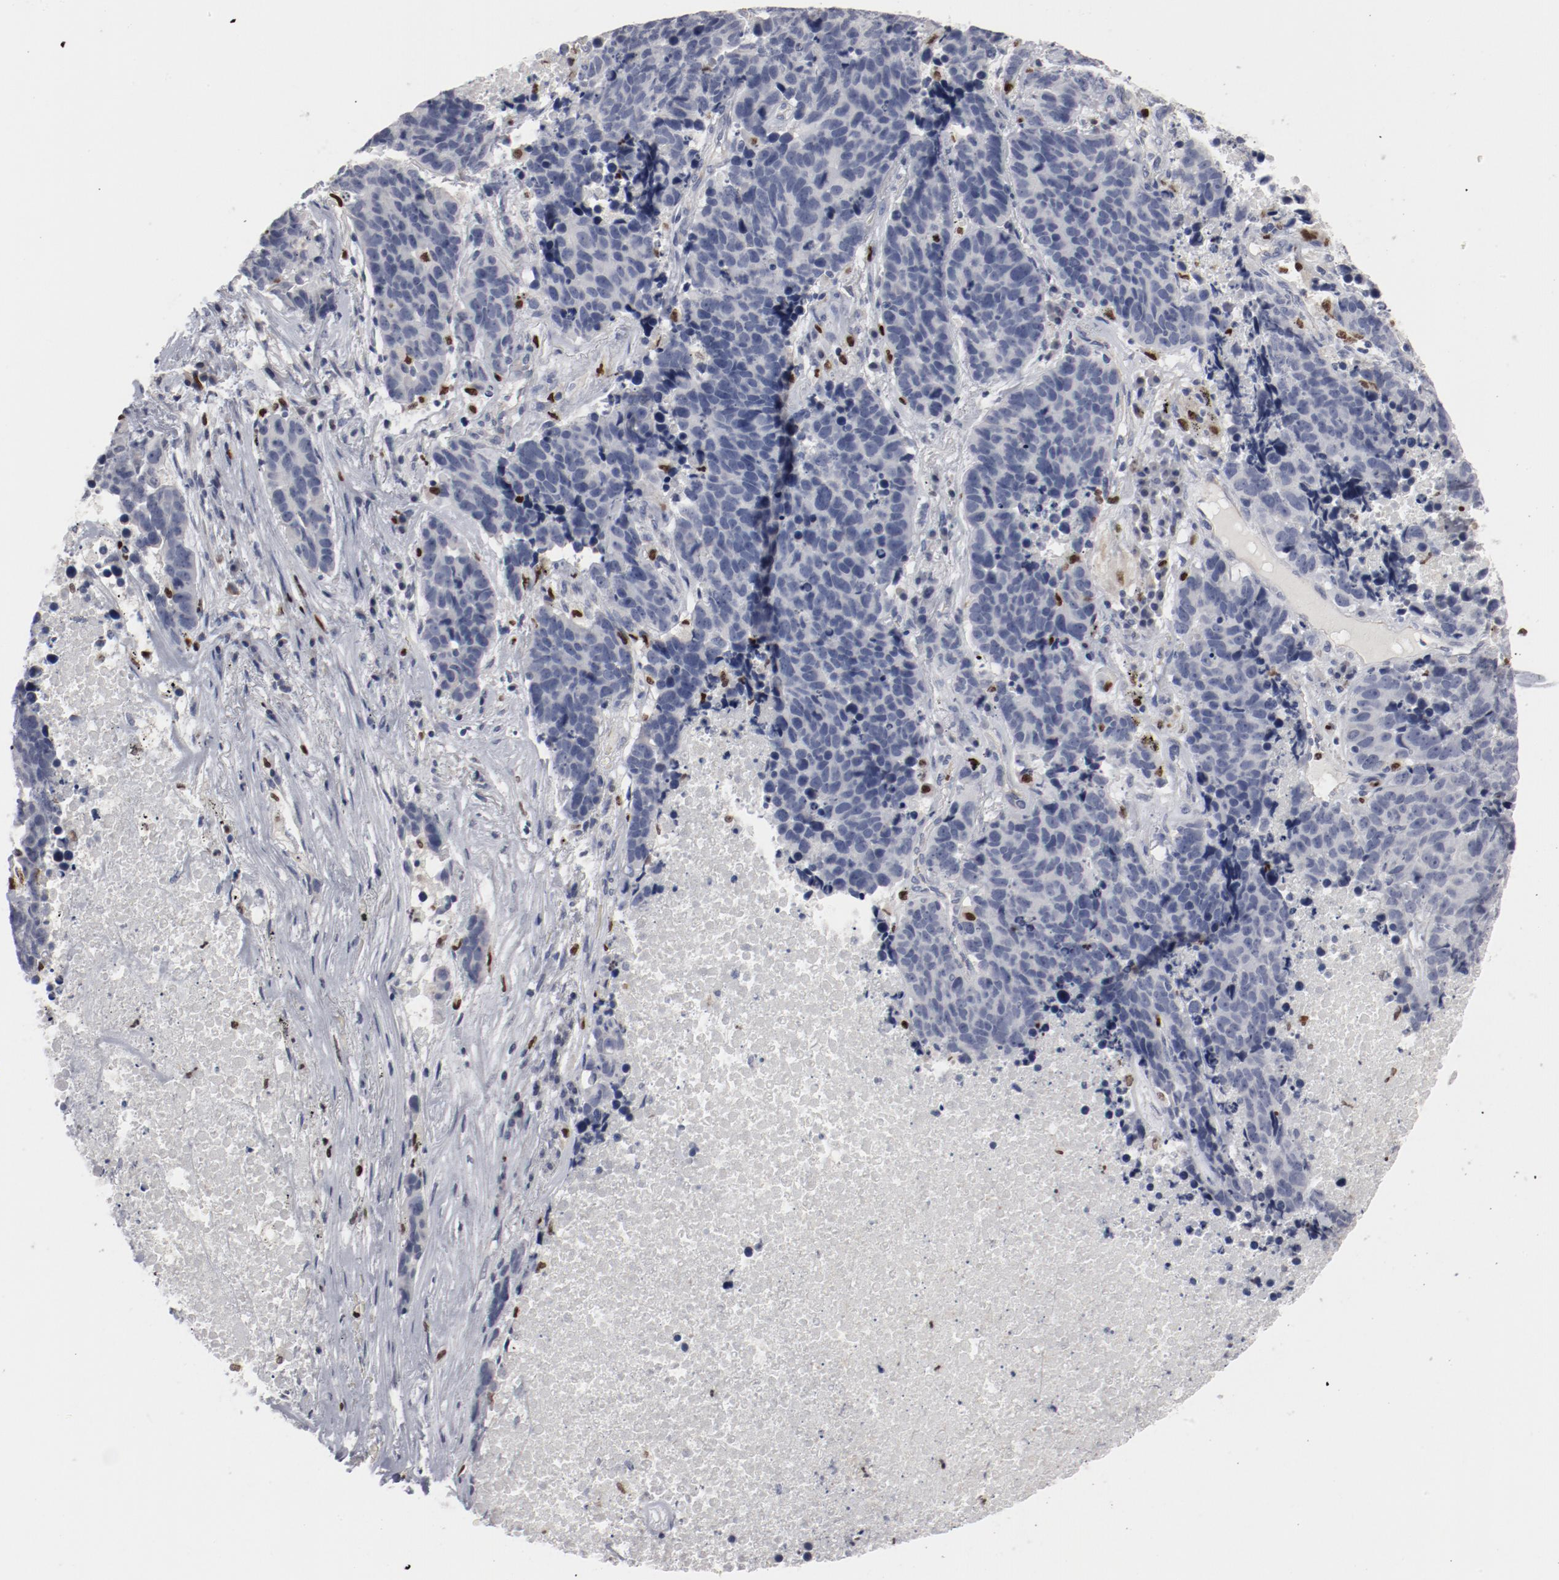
{"staining": {"intensity": "negative", "quantity": "none", "location": "none"}, "tissue": "lung cancer", "cell_type": "Tumor cells", "image_type": "cancer", "snomed": [{"axis": "morphology", "description": "Carcinoid, malignant, NOS"}, {"axis": "topography", "description": "Lung"}], "caption": "Immunohistochemical staining of lung carcinoid (malignant) demonstrates no significant staining in tumor cells.", "gene": "SPI1", "patient": {"sex": "male", "age": 60}}